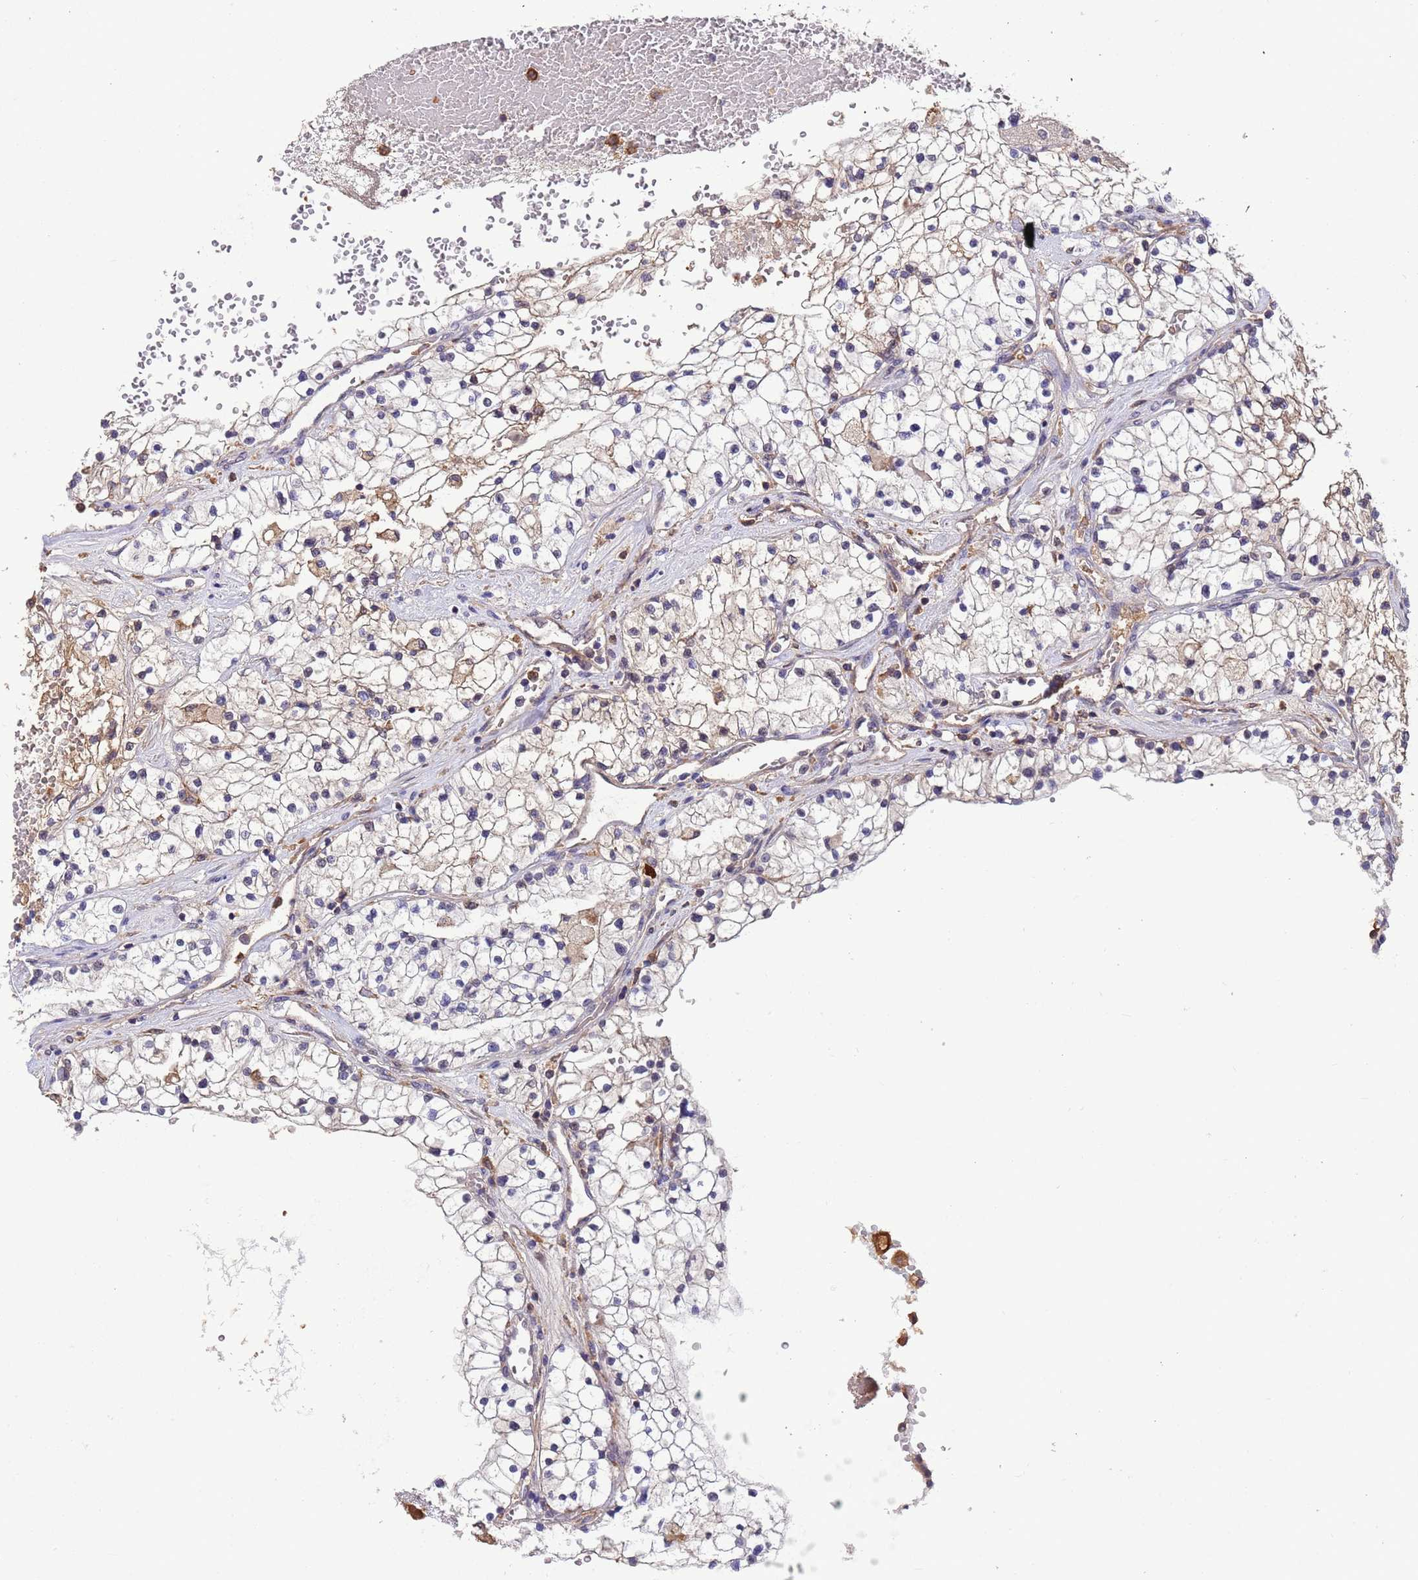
{"staining": {"intensity": "negative", "quantity": "none", "location": "none"}, "tissue": "renal cancer", "cell_type": "Tumor cells", "image_type": "cancer", "snomed": [{"axis": "morphology", "description": "Normal tissue, NOS"}, {"axis": "morphology", "description": "Adenocarcinoma, NOS"}, {"axis": "topography", "description": "Kidney"}], "caption": "Immunohistochemistry image of adenocarcinoma (renal) stained for a protein (brown), which demonstrates no positivity in tumor cells.", "gene": "AMPD3", "patient": {"sex": "male", "age": 68}}